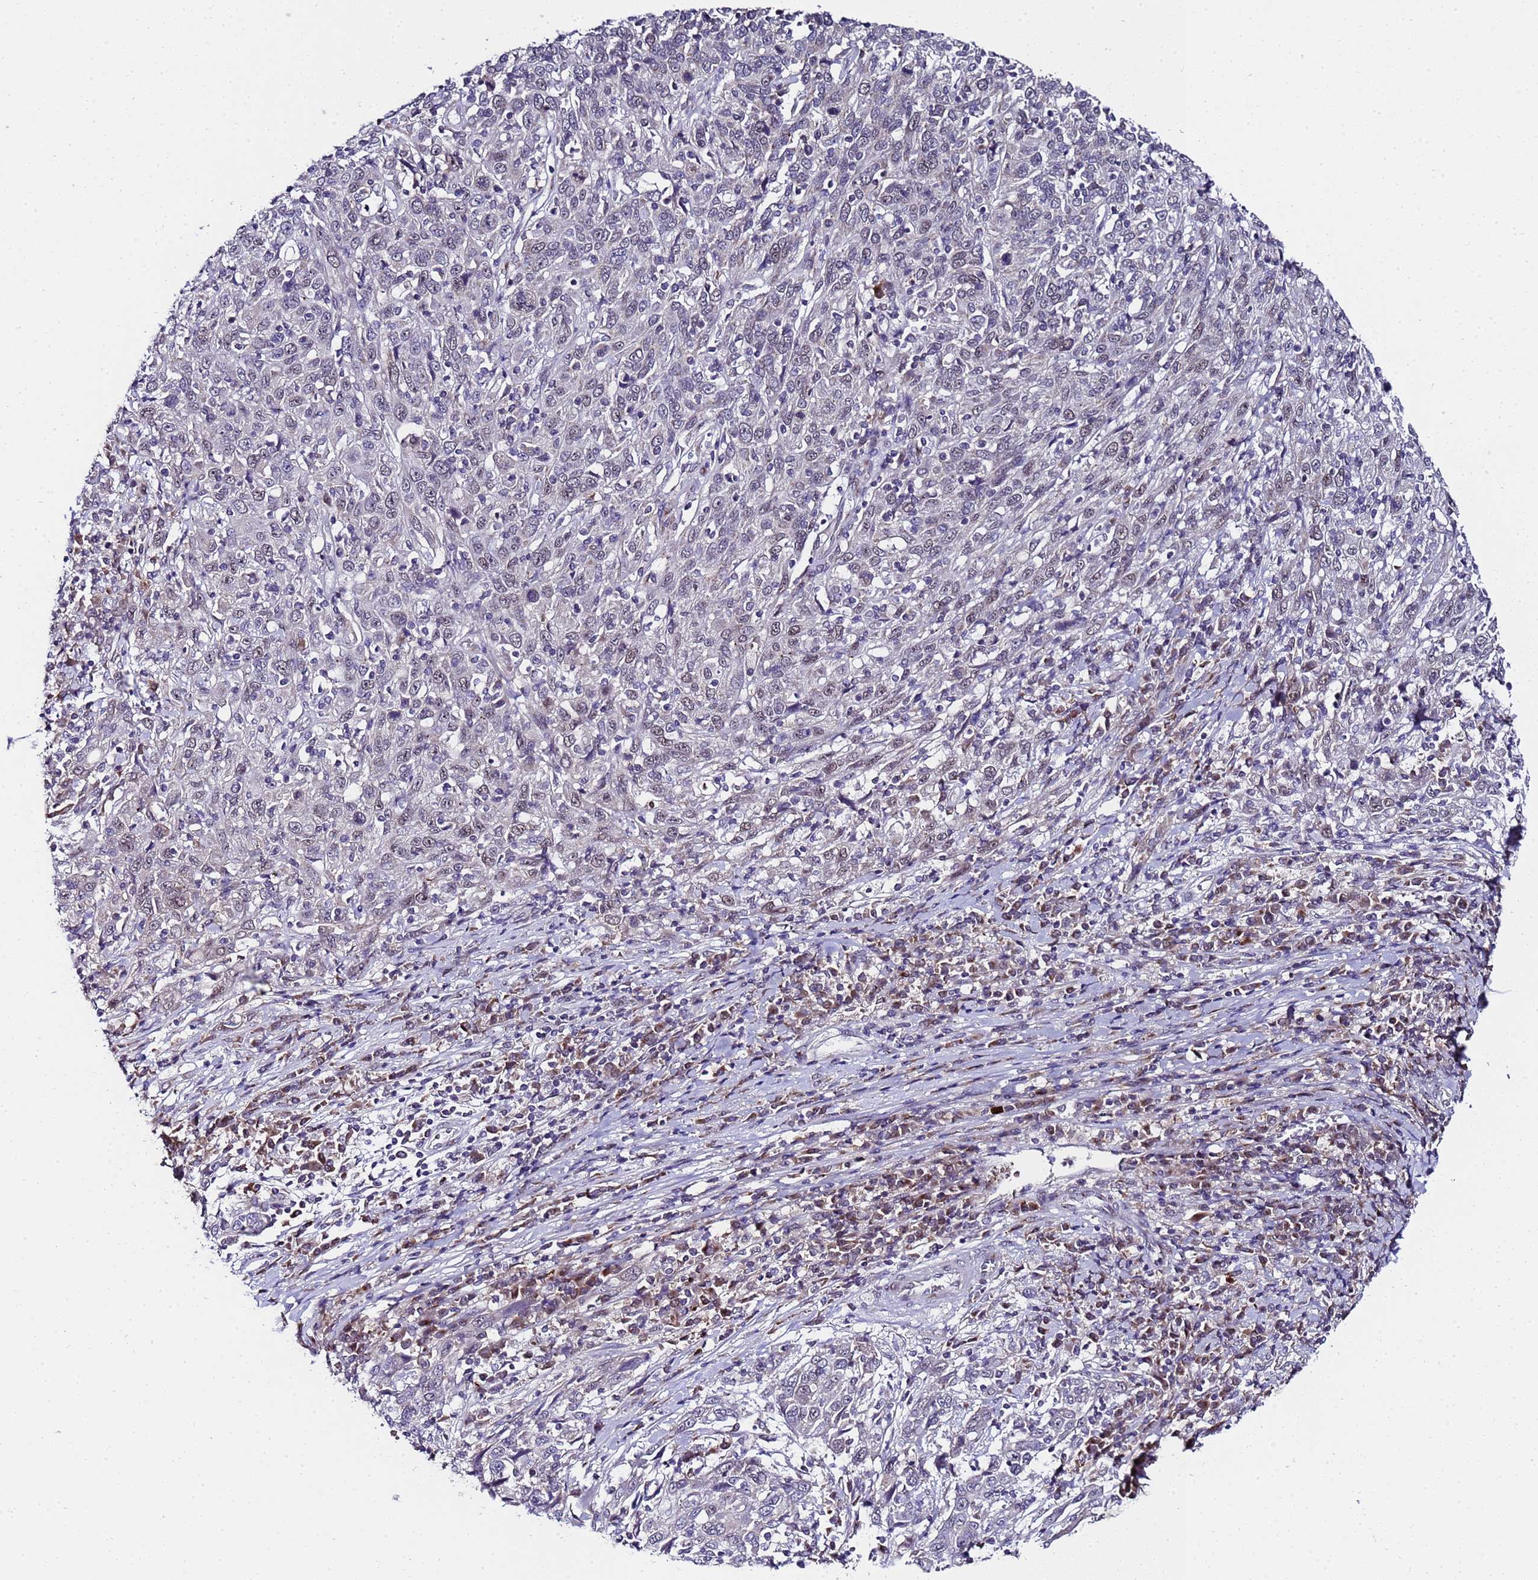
{"staining": {"intensity": "negative", "quantity": "none", "location": "none"}, "tissue": "cervical cancer", "cell_type": "Tumor cells", "image_type": "cancer", "snomed": [{"axis": "morphology", "description": "Squamous cell carcinoma, NOS"}, {"axis": "topography", "description": "Cervix"}], "caption": "This micrograph is of squamous cell carcinoma (cervical) stained with IHC to label a protein in brown with the nuclei are counter-stained blue. There is no positivity in tumor cells.", "gene": "C19orf47", "patient": {"sex": "female", "age": 46}}